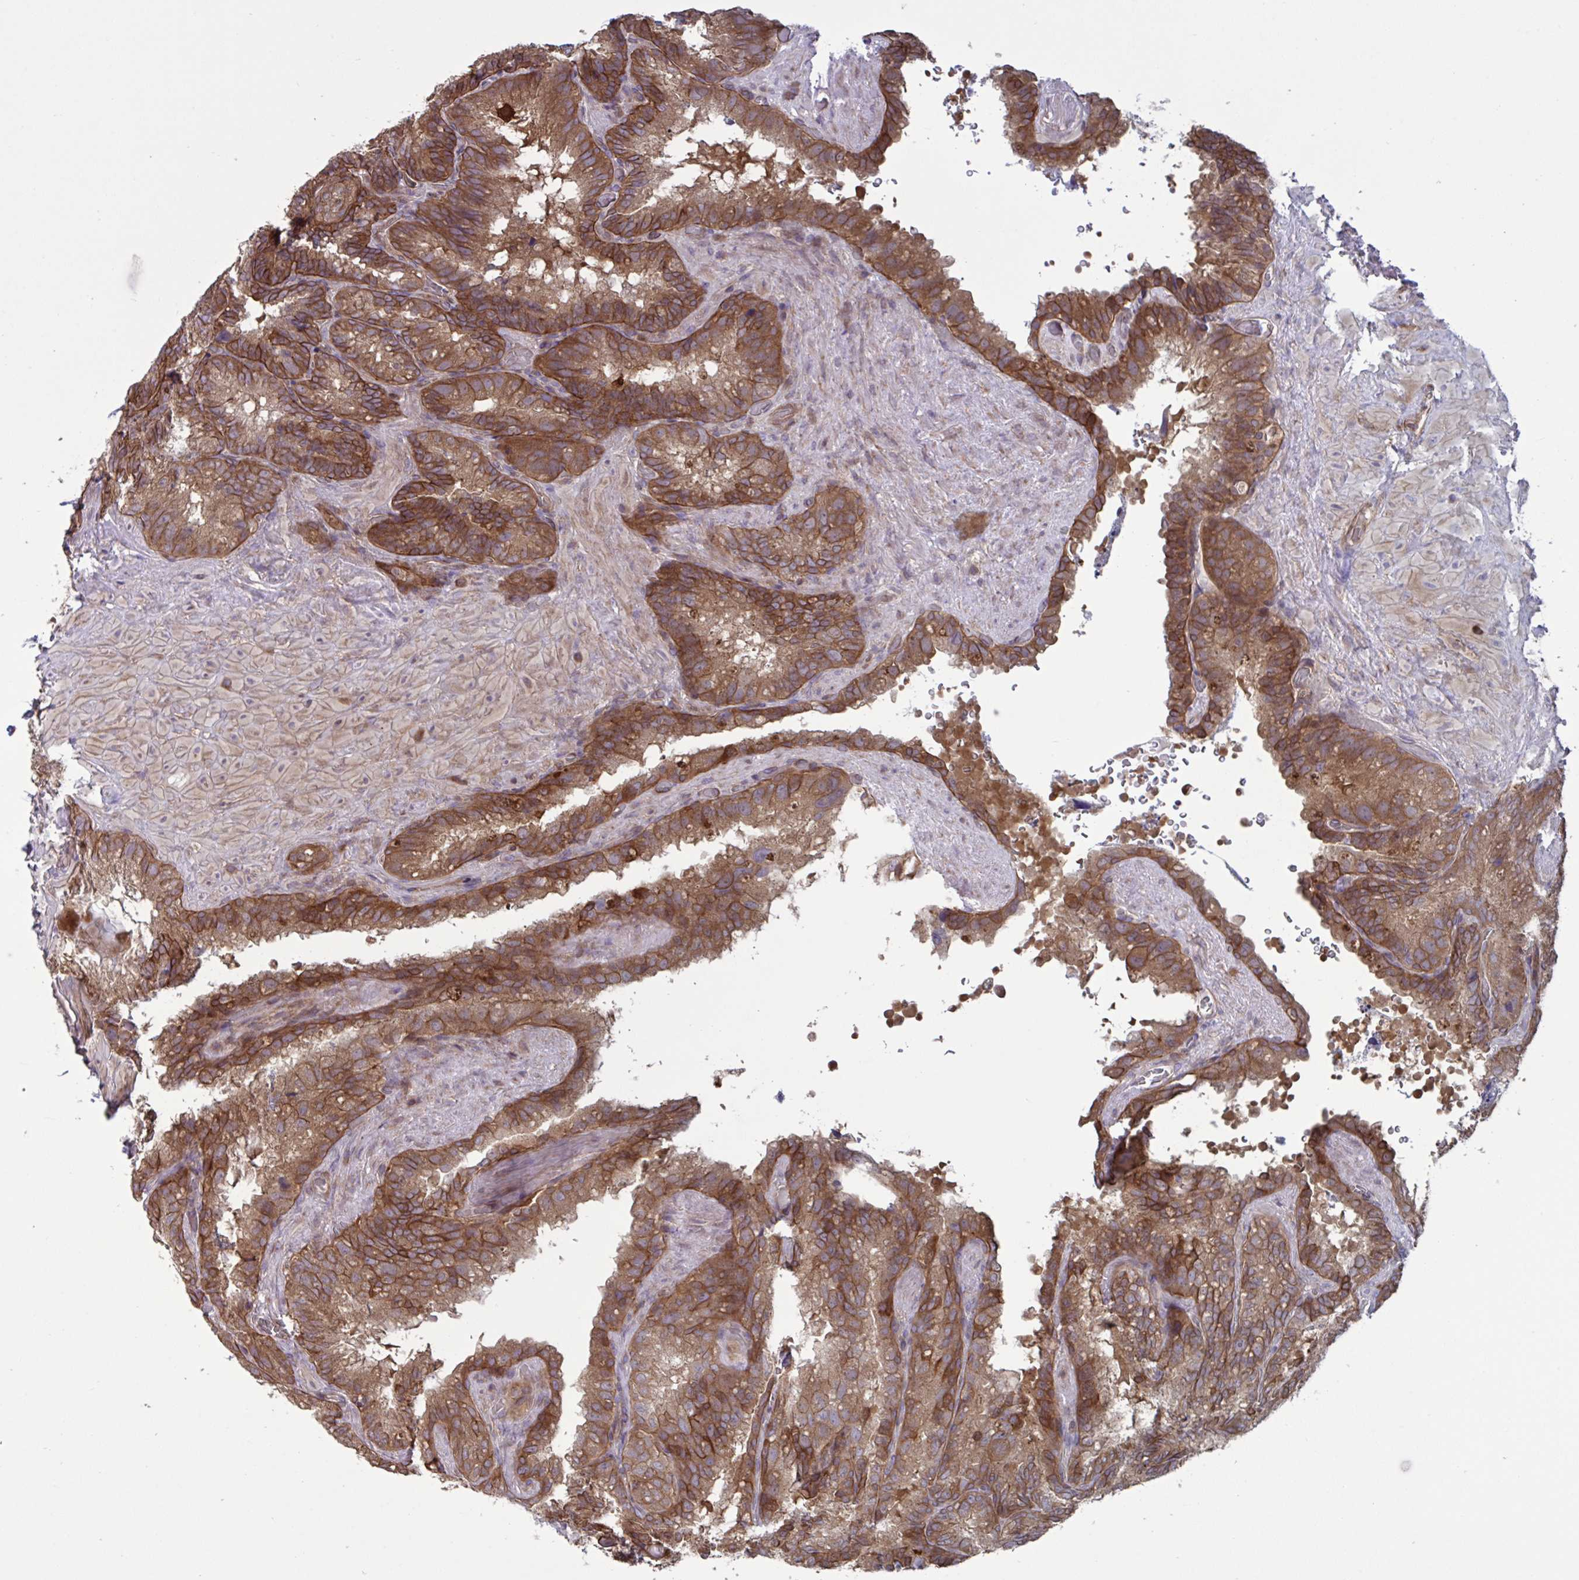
{"staining": {"intensity": "strong", "quantity": ">75%", "location": "cytoplasmic/membranous"}, "tissue": "seminal vesicle", "cell_type": "Glandular cells", "image_type": "normal", "snomed": [{"axis": "morphology", "description": "Normal tissue, NOS"}, {"axis": "topography", "description": "Seminal veicle"}], "caption": "Approximately >75% of glandular cells in normal human seminal vesicle demonstrate strong cytoplasmic/membranous protein positivity as visualized by brown immunohistochemical staining.", "gene": "GLTP", "patient": {"sex": "male", "age": 60}}